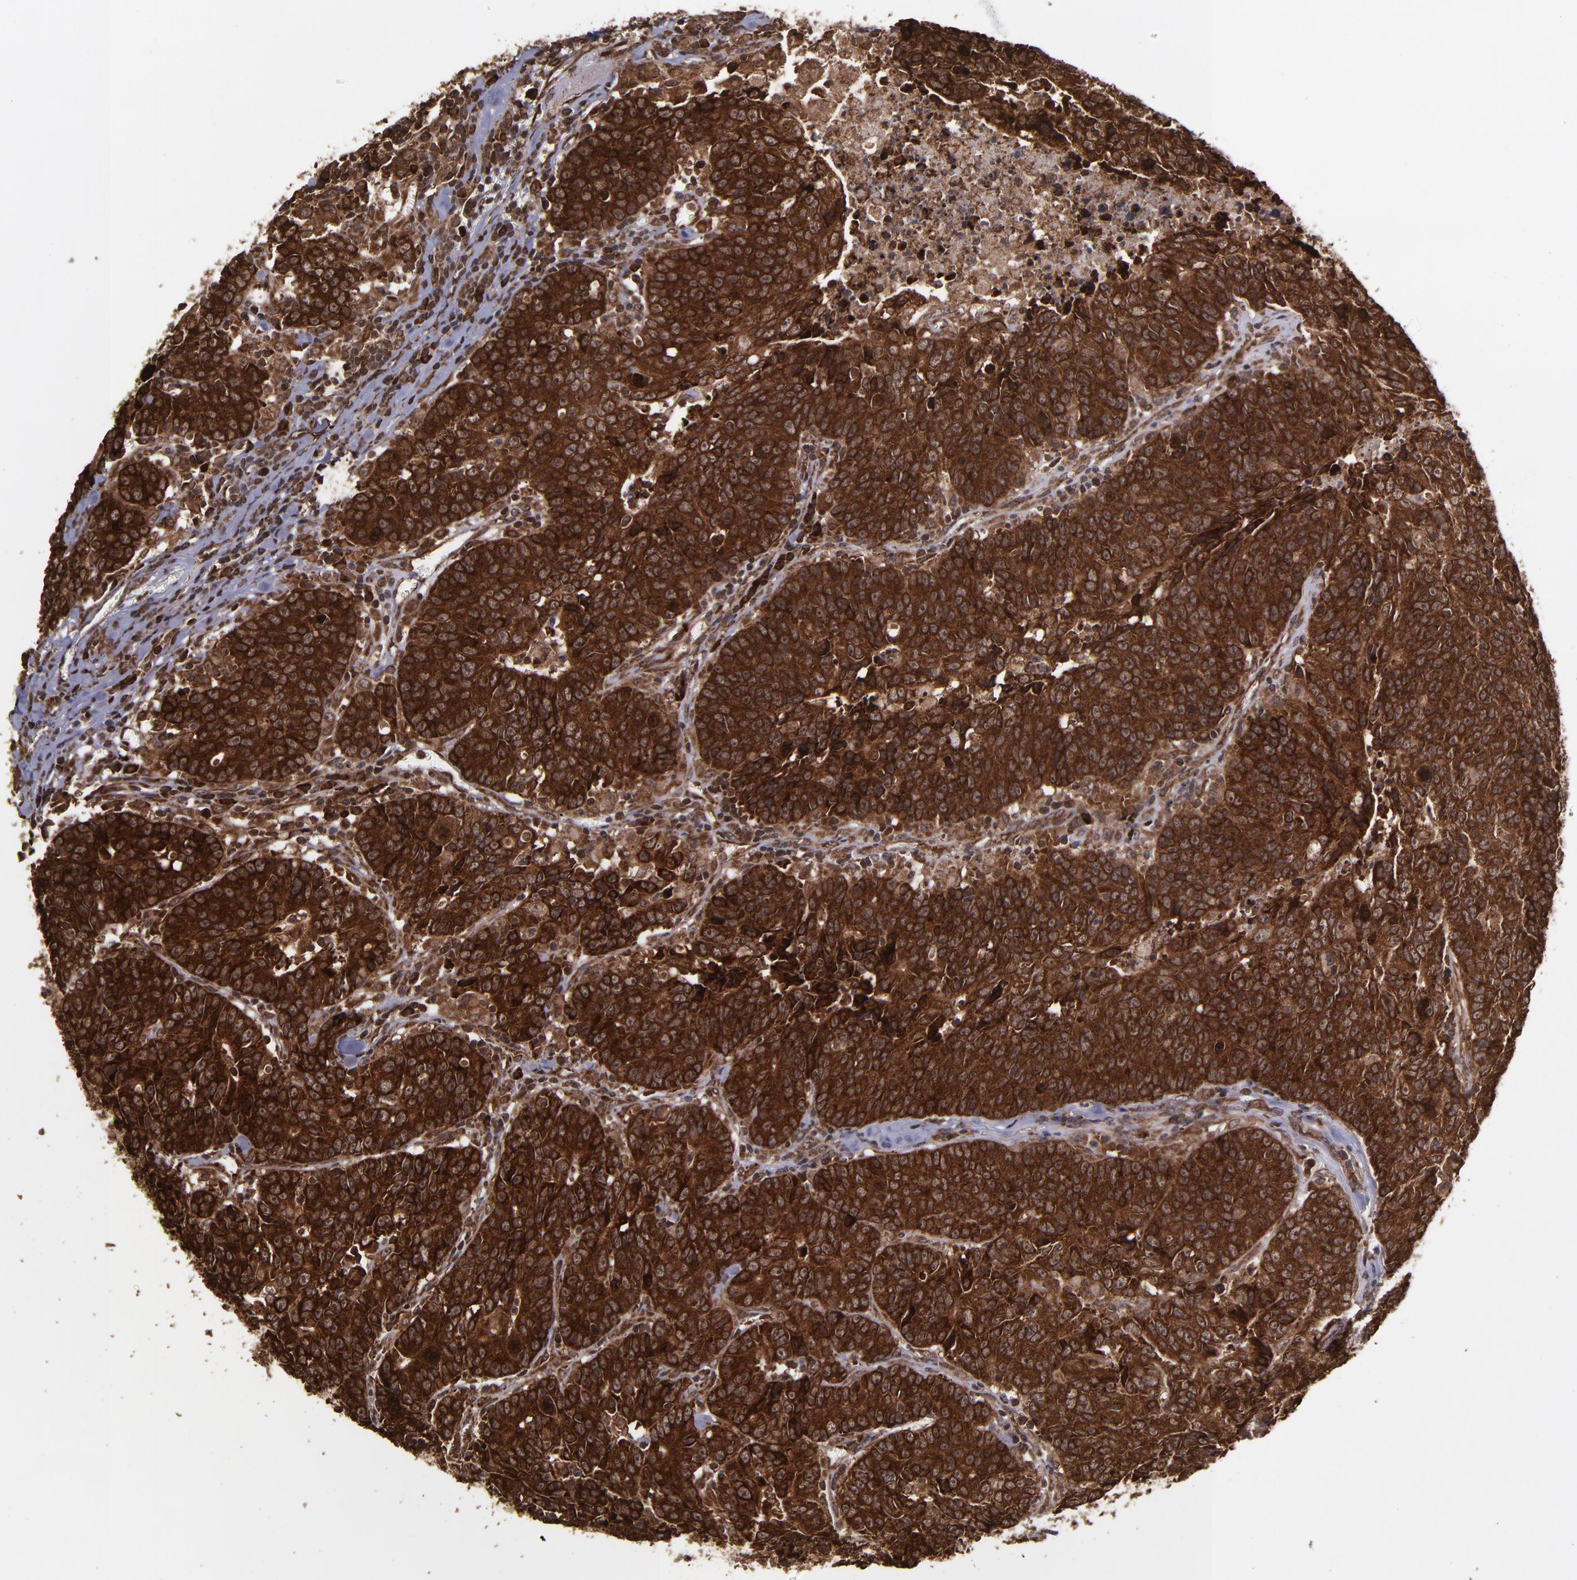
{"staining": {"intensity": "strong", "quantity": ">75%", "location": "cytoplasmic/membranous,nuclear"}, "tissue": "colorectal cancer", "cell_type": "Tumor cells", "image_type": "cancer", "snomed": [{"axis": "morphology", "description": "Adenocarcinoma, NOS"}, {"axis": "topography", "description": "Colon"}], "caption": "Colorectal cancer (adenocarcinoma) stained for a protein demonstrates strong cytoplasmic/membranous and nuclear positivity in tumor cells.", "gene": "EIF4ENIF1", "patient": {"sex": "female", "age": 53}}